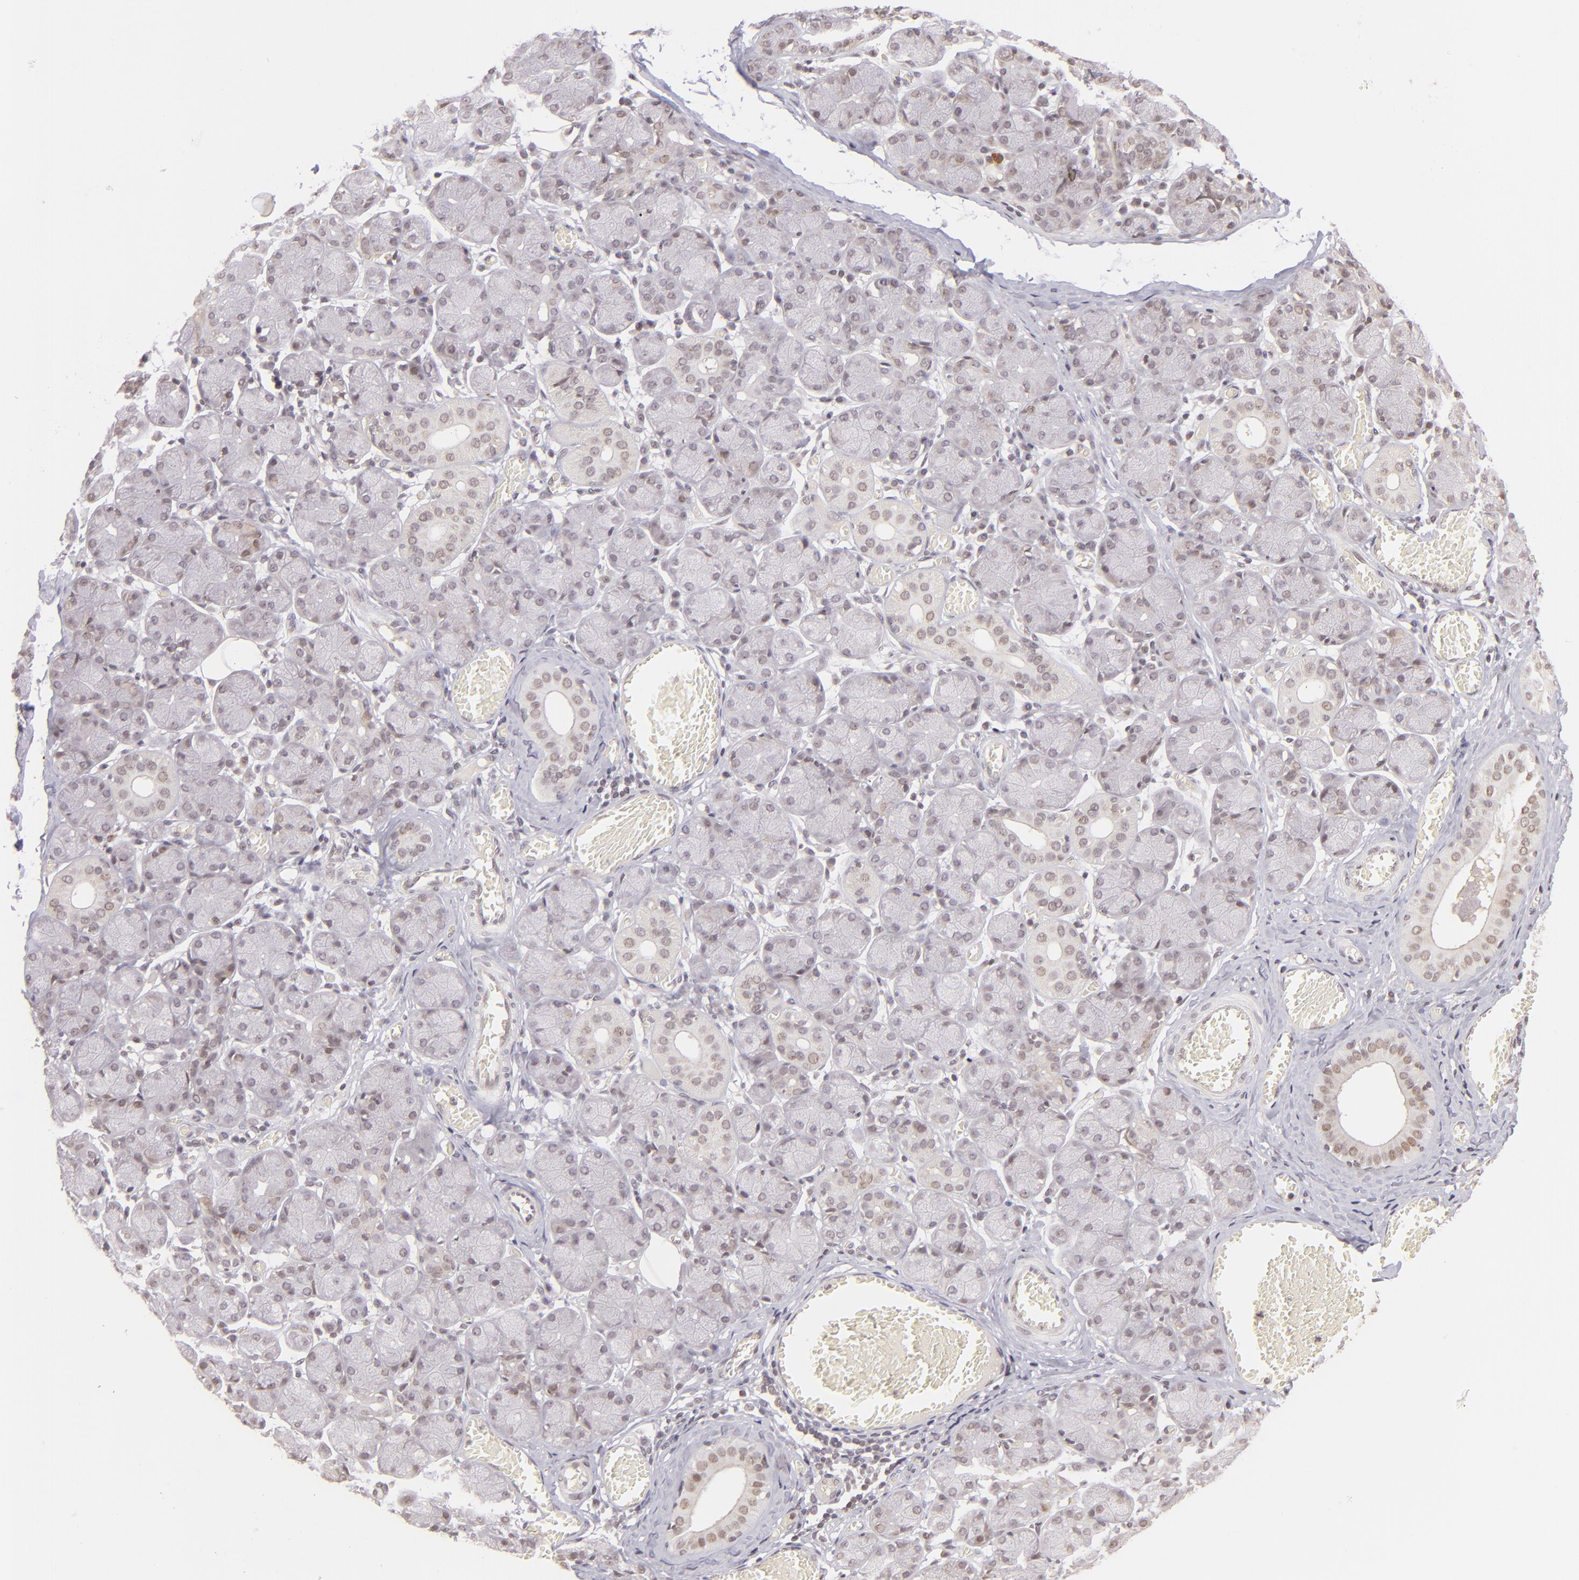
{"staining": {"intensity": "weak", "quantity": "<25%", "location": "nuclear"}, "tissue": "salivary gland", "cell_type": "Glandular cells", "image_type": "normal", "snomed": [{"axis": "morphology", "description": "Normal tissue, NOS"}, {"axis": "topography", "description": "Salivary gland"}], "caption": "High power microscopy histopathology image of an immunohistochemistry image of normal salivary gland, revealing no significant expression in glandular cells. (Stains: DAB IHC with hematoxylin counter stain, Microscopy: brightfield microscopy at high magnification).", "gene": "RARB", "patient": {"sex": "female", "age": 24}}